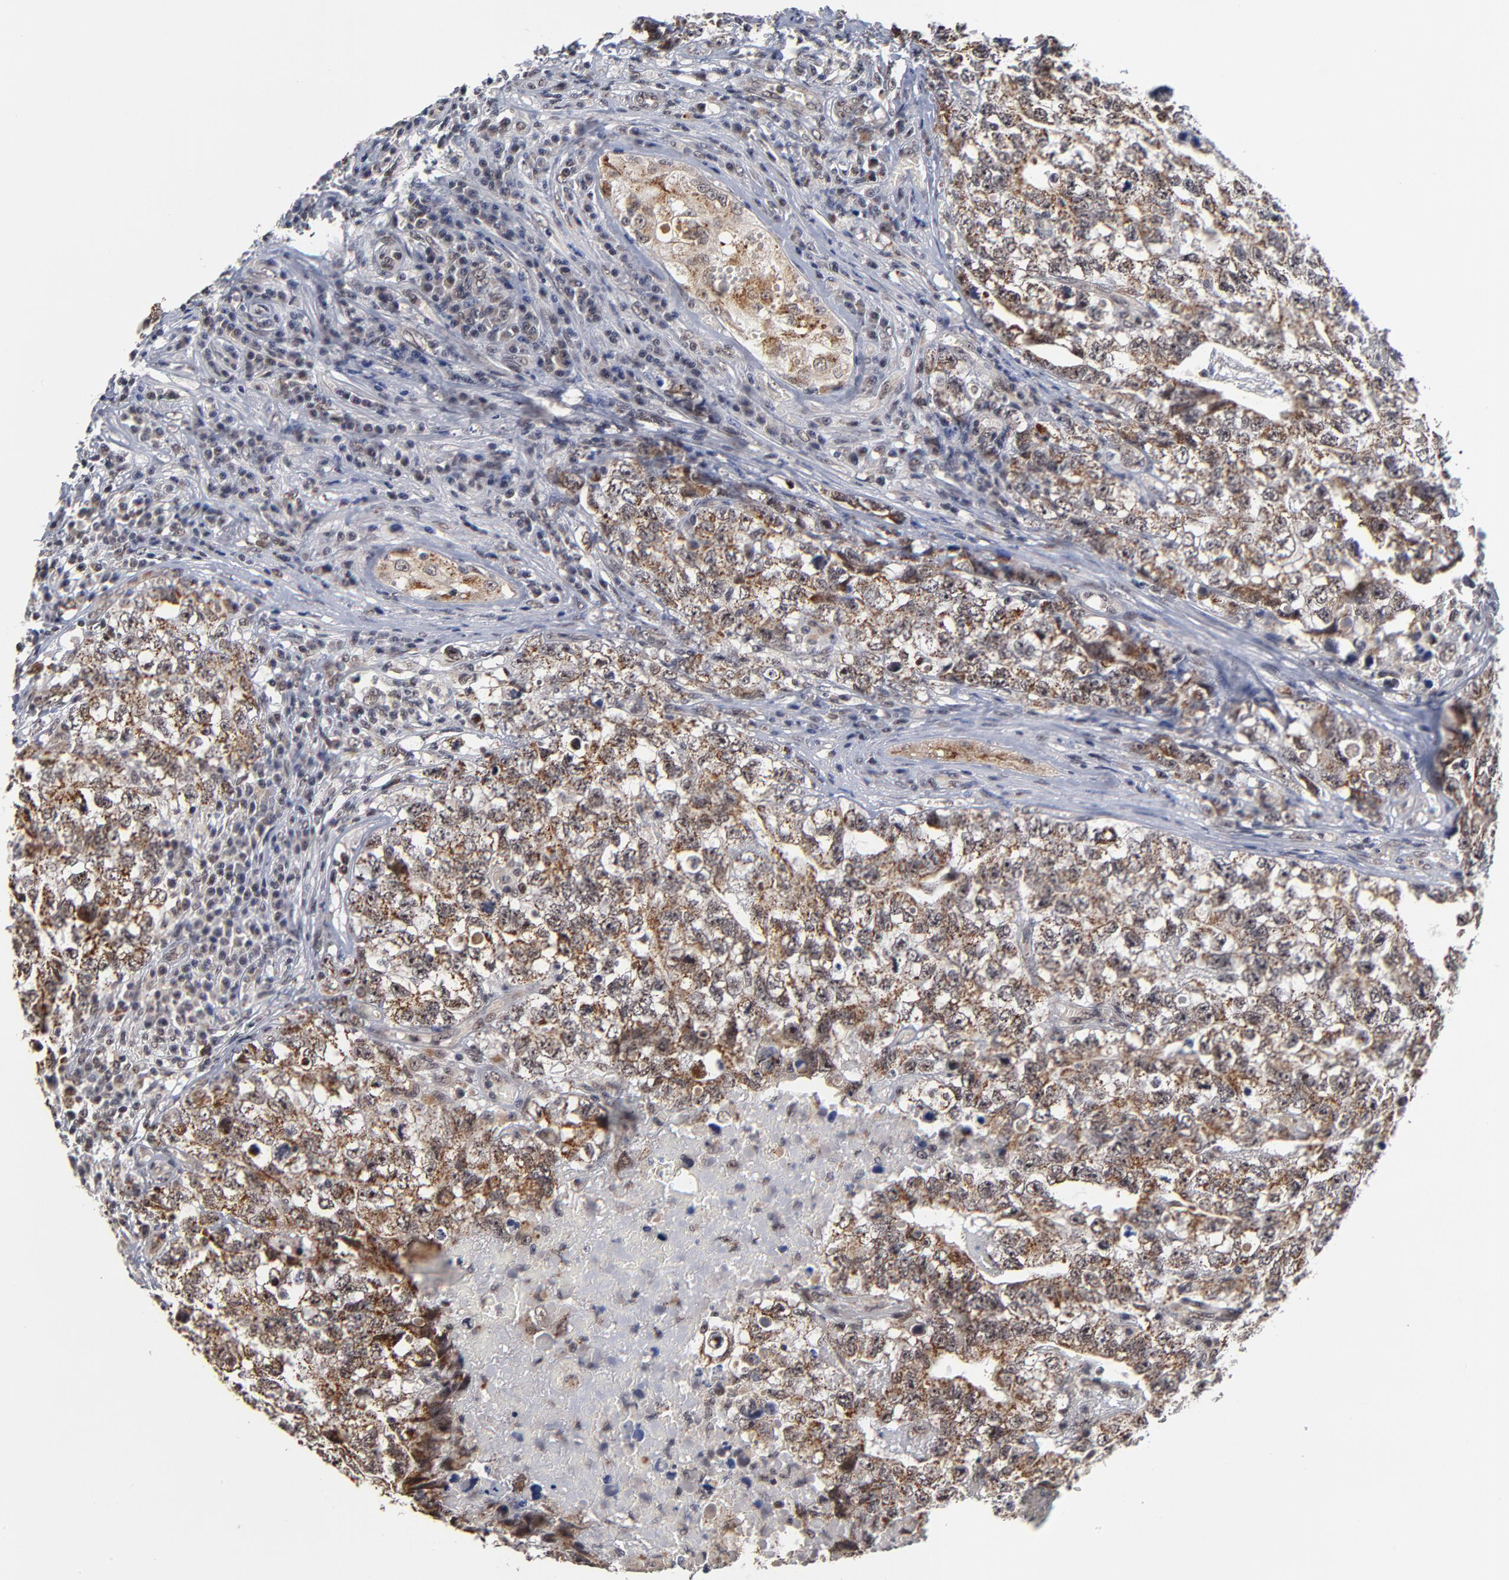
{"staining": {"intensity": "moderate", "quantity": ">75%", "location": "cytoplasmic/membranous"}, "tissue": "testis cancer", "cell_type": "Tumor cells", "image_type": "cancer", "snomed": [{"axis": "morphology", "description": "Carcinoma, Embryonal, NOS"}, {"axis": "topography", "description": "Testis"}], "caption": "Human embryonal carcinoma (testis) stained with a brown dye exhibits moderate cytoplasmic/membranous positive expression in about >75% of tumor cells.", "gene": "ZNF419", "patient": {"sex": "male", "age": 31}}